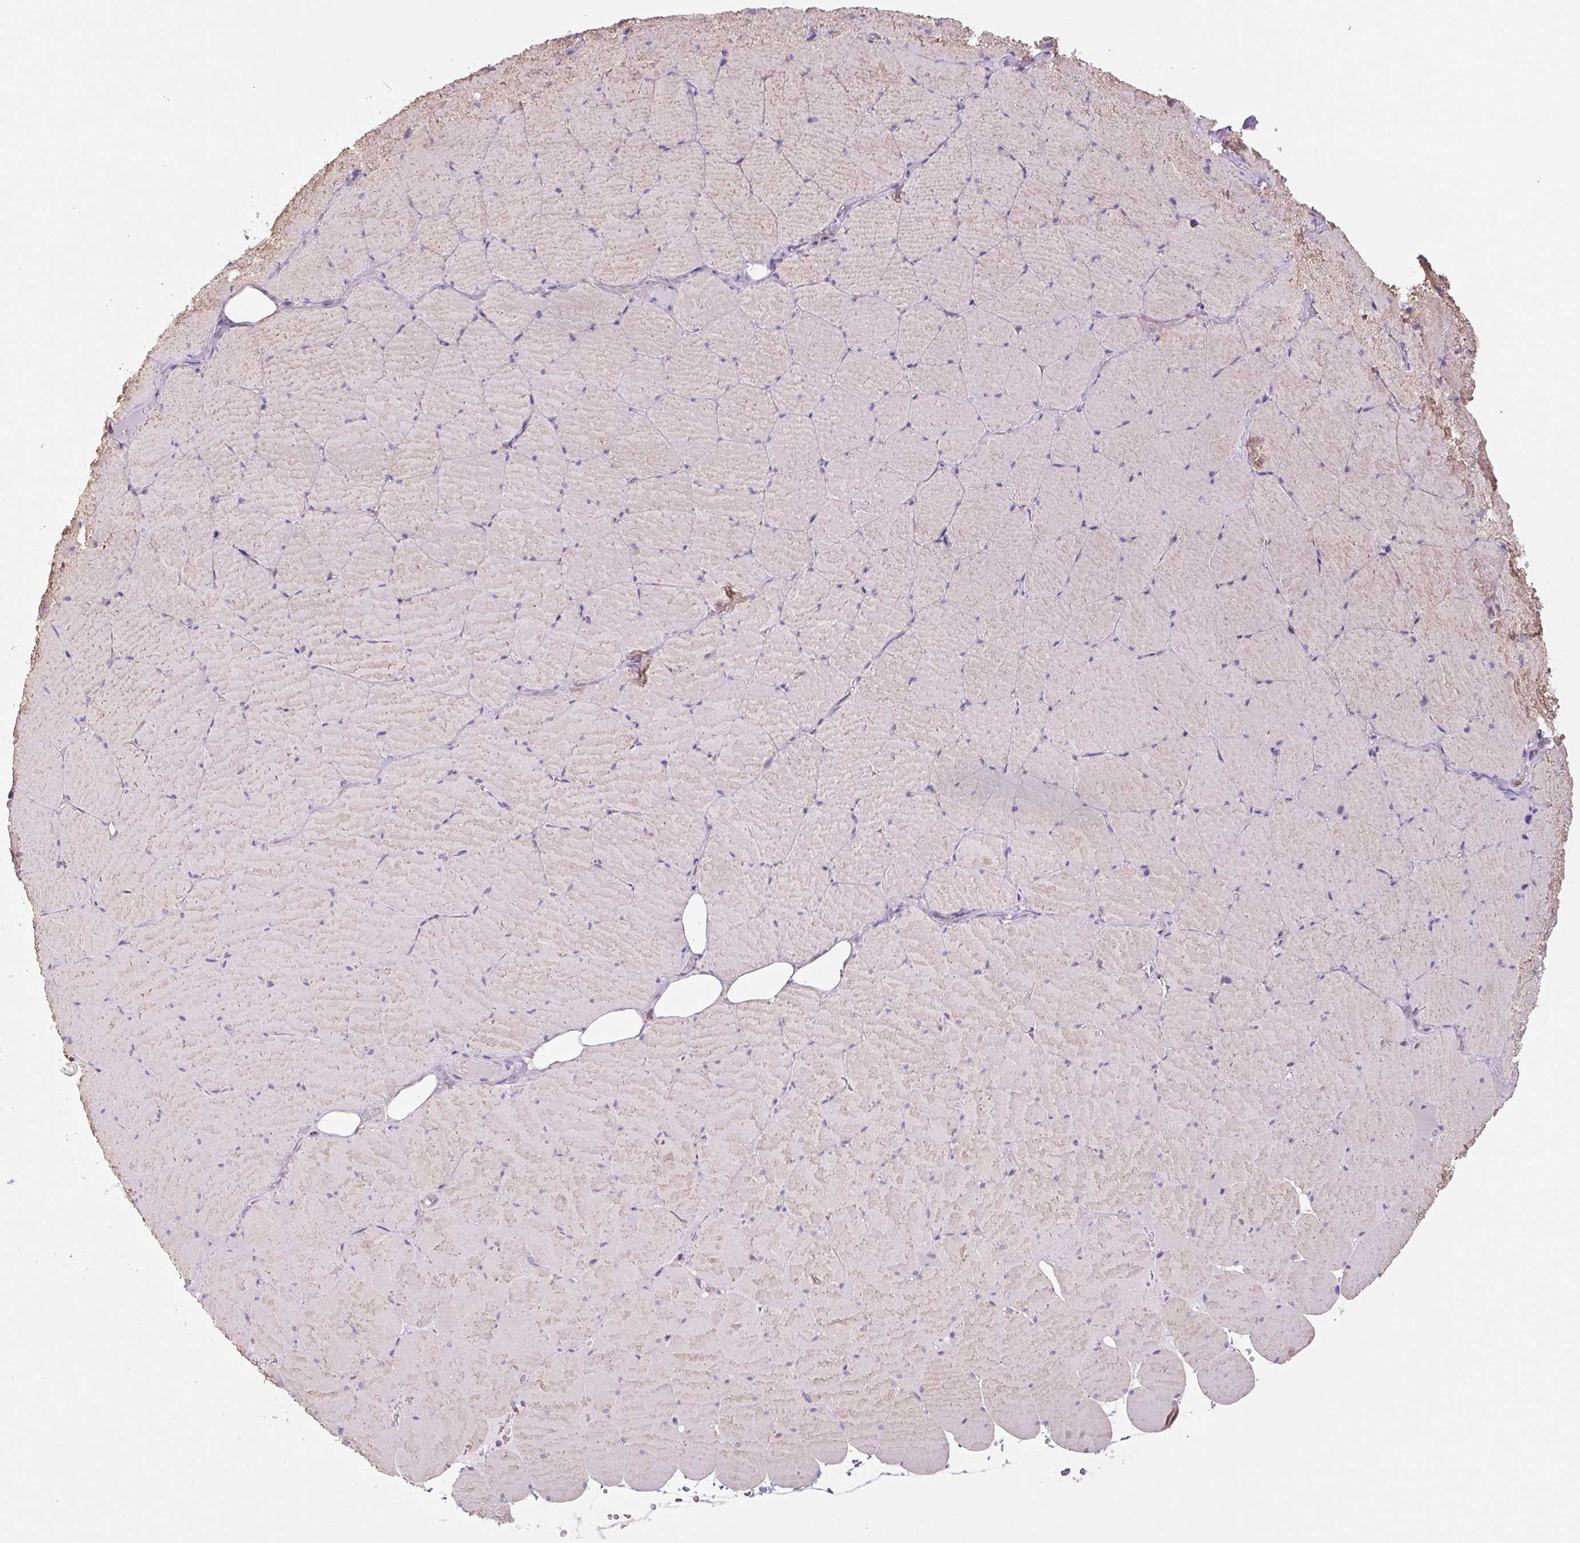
{"staining": {"intensity": "moderate", "quantity": "25%-75%", "location": "cytoplasmic/membranous"}, "tissue": "skeletal muscle", "cell_type": "Myocytes", "image_type": "normal", "snomed": [{"axis": "morphology", "description": "Normal tissue, NOS"}, {"axis": "topography", "description": "Skeletal muscle"}, {"axis": "topography", "description": "Head-Neck"}], "caption": "Skeletal muscle stained with immunohistochemistry (IHC) exhibits moderate cytoplasmic/membranous positivity in about 25%-75% of myocytes. Ihc stains the protein in brown and the nuclei are stained blue.", "gene": "ASRGL1", "patient": {"sex": "male", "age": 66}}